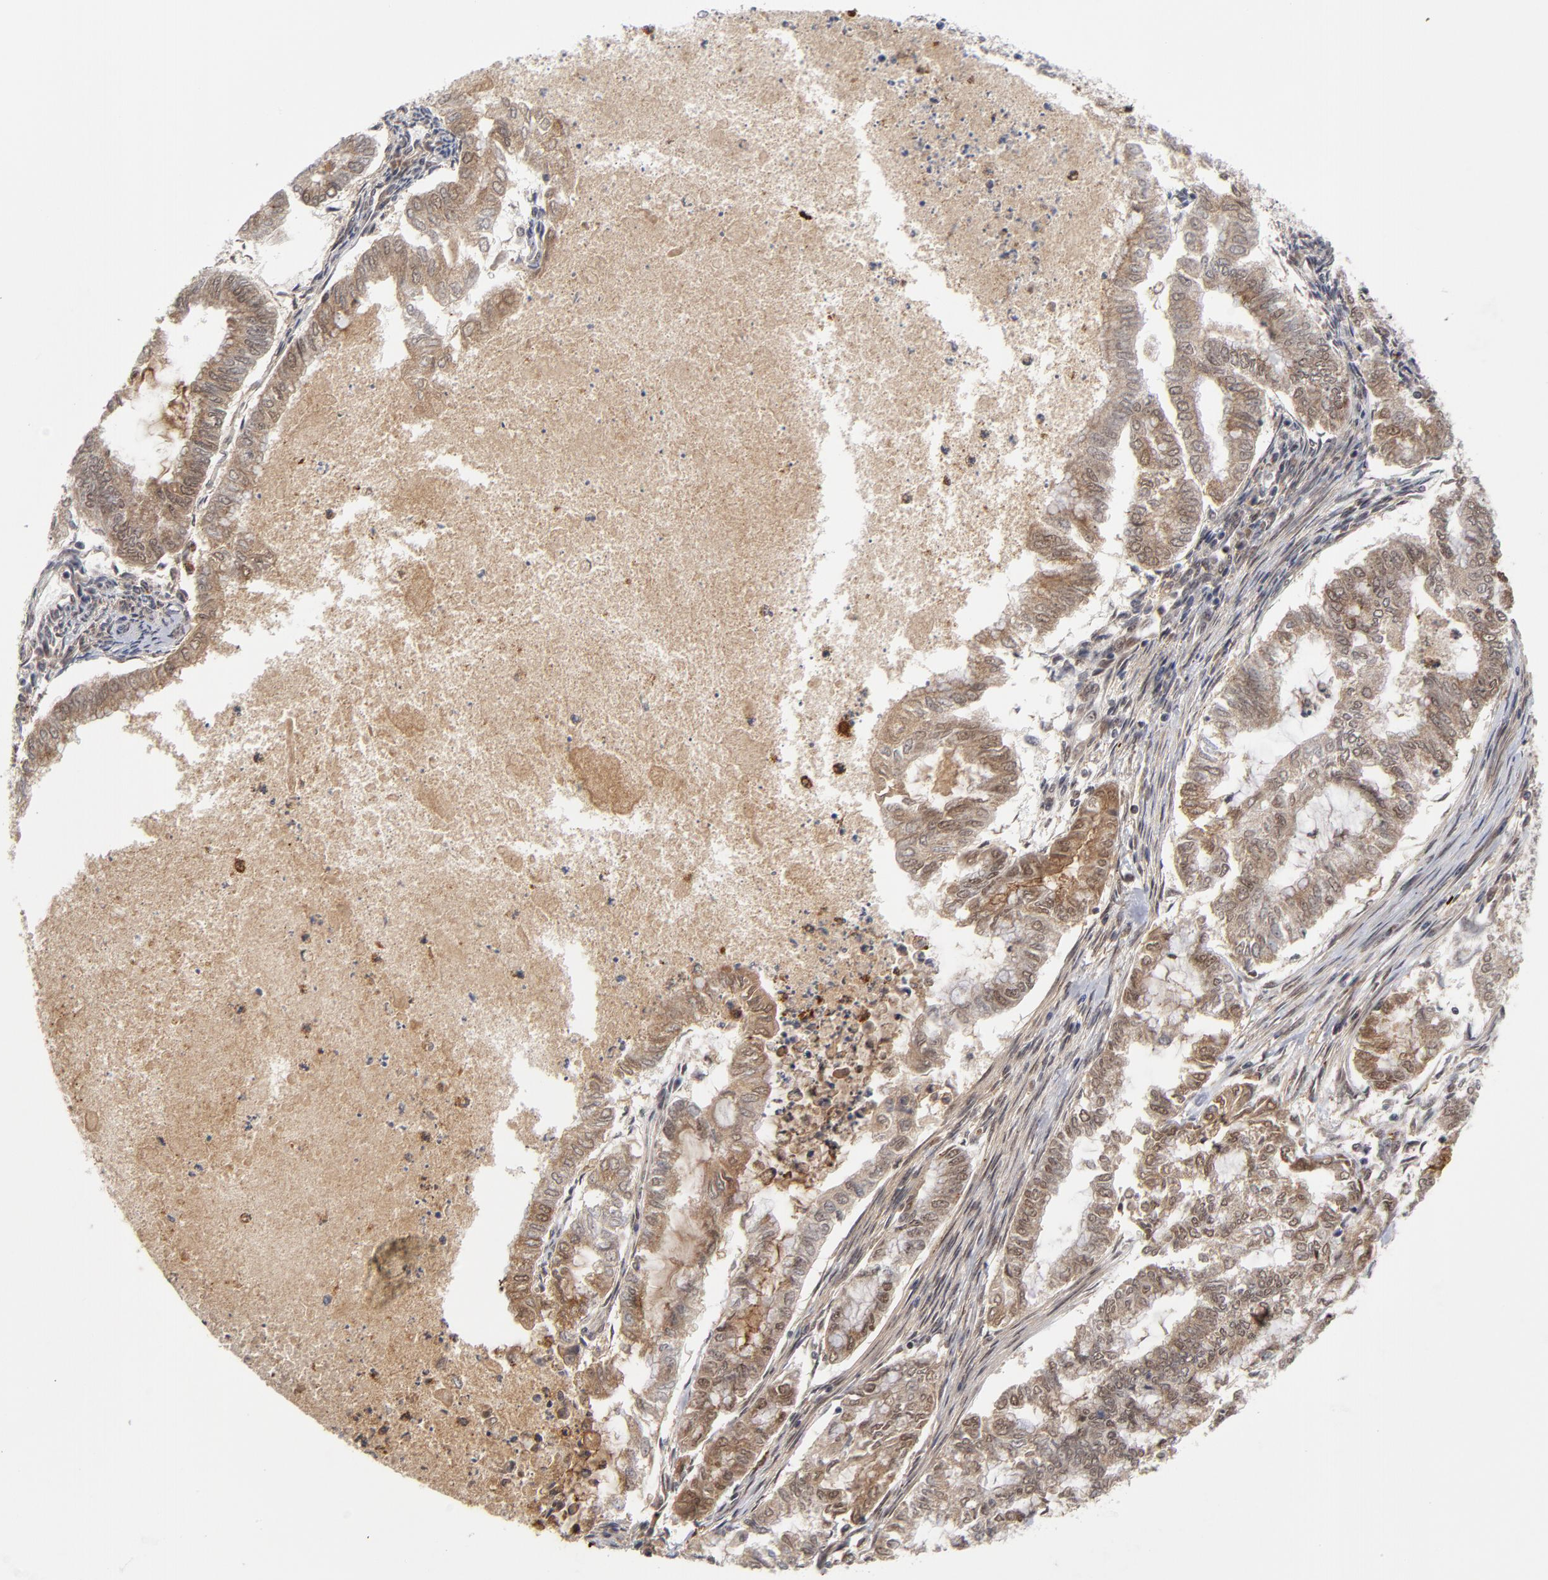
{"staining": {"intensity": "weak", "quantity": "25%-75%", "location": "cytoplasmic/membranous"}, "tissue": "endometrial cancer", "cell_type": "Tumor cells", "image_type": "cancer", "snomed": [{"axis": "morphology", "description": "Adenocarcinoma, NOS"}, {"axis": "topography", "description": "Endometrium"}], "caption": "Tumor cells exhibit low levels of weak cytoplasmic/membranous expression in about 25%-75% of cells in human adenocarcinoma (endometrial). (DAB IHC, brown staining for protein, blue staining for nuclei).", "gene": "ZNF419", "patient": {"sex": "female", "age": 79}}